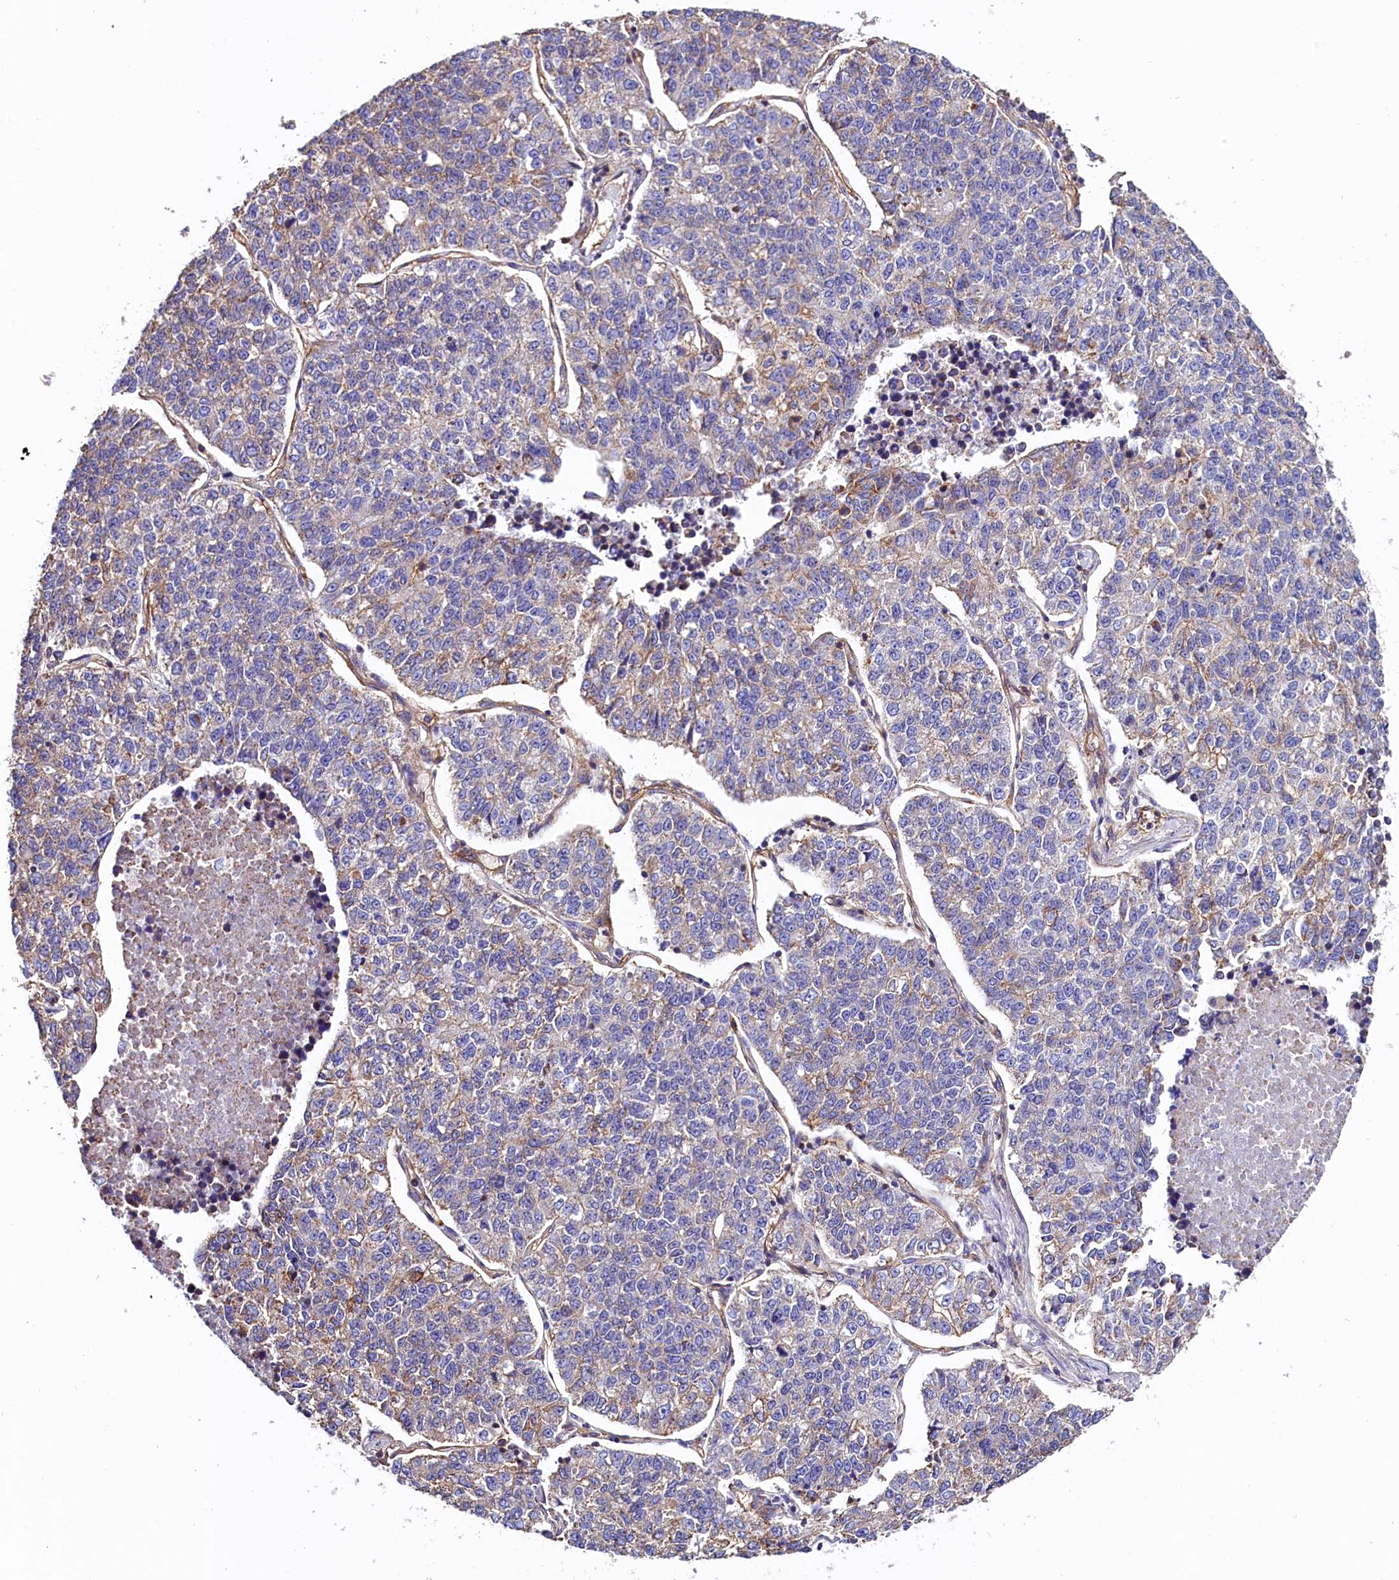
{"staining": {"intensity": "weak", "quantity": "<25%", "location": "cytoplasmic/membranous"}, "tissue": "lung cancer", "cell_type": "Tumor cells", "image_type": "cancer", "snomed": [{"axis": "morphology", "description": "Adenocarcinoma, NOS"}, {"axis": "topography", "description": "Lung"}], "caption": "Histopathology image shows no significant protein staining in tumor cells of lung cancer (adenocarcinoma). Nuclei are stained in blue.", "gene": "ATP2B4", "patient": {"sex": "male", "age": 49}}